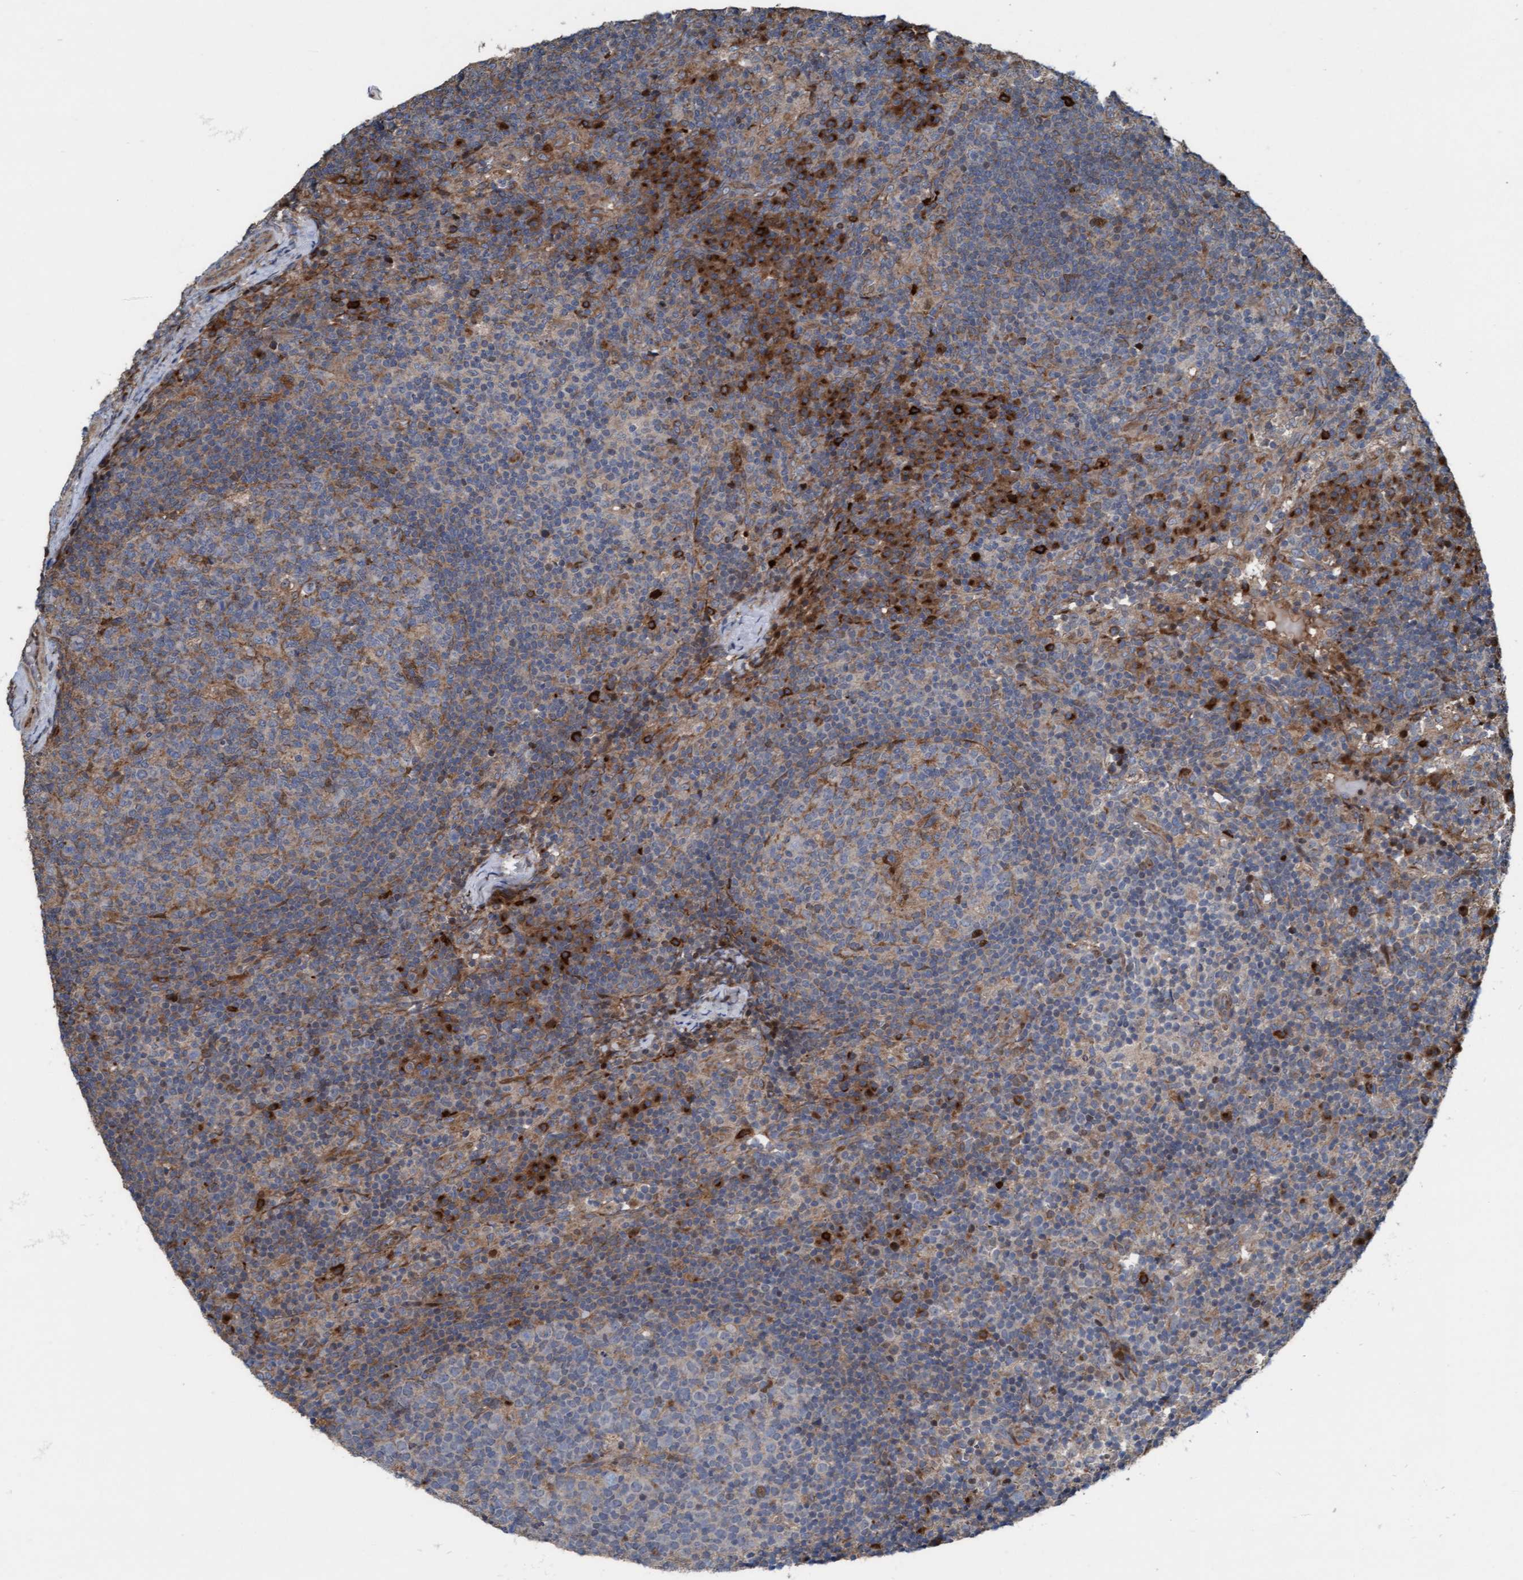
{"staining": {"intensity": "moderate", "quantity": "<25%", "location": "cytoplasmic/membranous"}, "tissue": "lymph node", "cell_type": "Germinal center cells", "image_type": "normal", "snomed": [{"axis": "morphology", "description": "Normal tissue, NOS"}, {"axis": "morphology", "description": "Inflammation, NOS"}, {"axis": "topography", "description": "Lymph node"}], "caption": "An image of human lymph node stained for a protein displays moderate cytoplasmic/membranous brown staining in germinal center cells.", "gene": "KLHL26", "patient": {"sex": "male", "age": 55}}